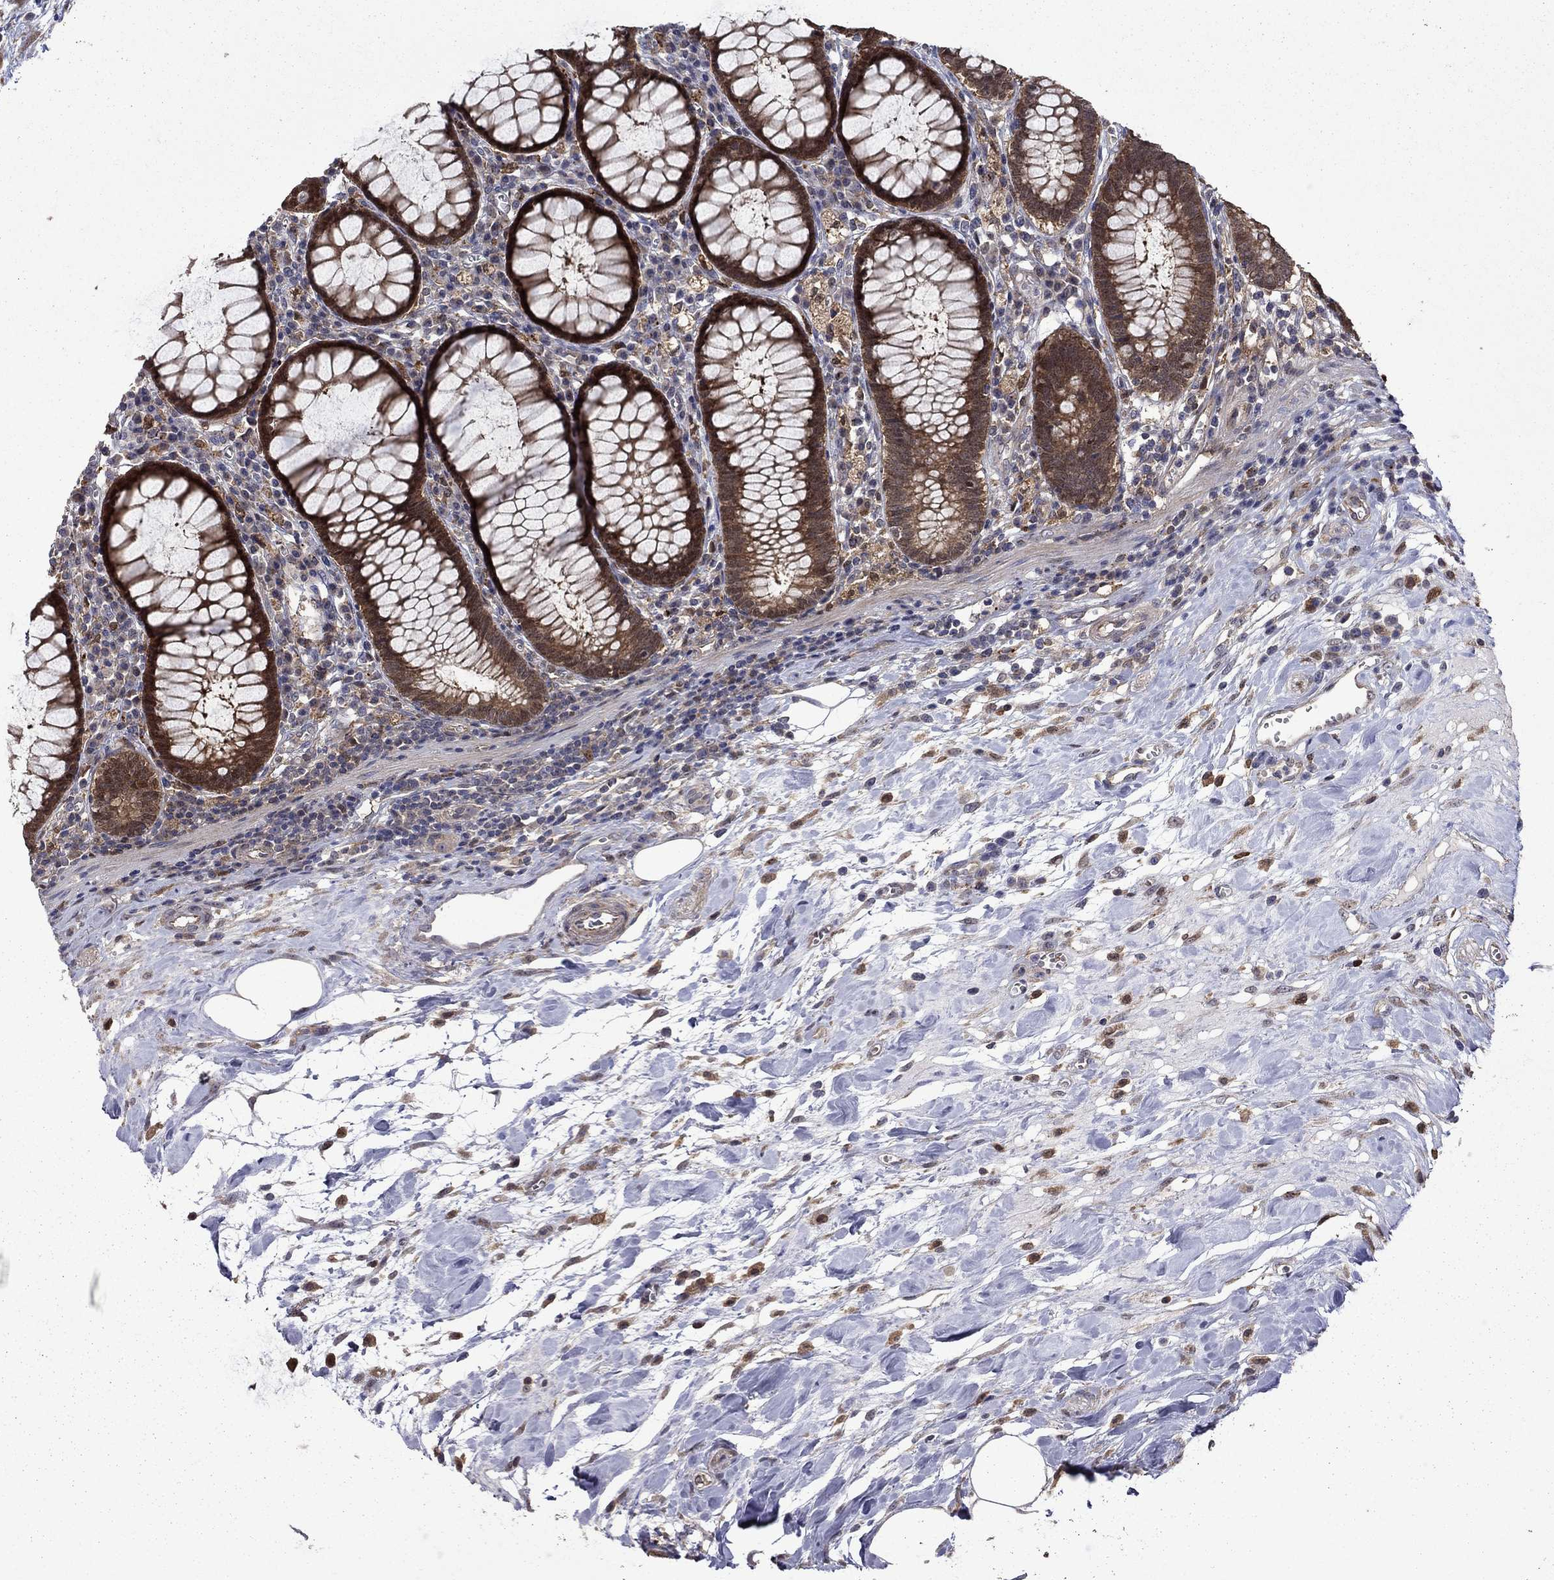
{"staining": {"intensity": "moderate", "quantity": ">75%", "location": "cytoplasmic/membranous"}, "tissue": "colon", "cell_type": "Endothelial cells", "image_type": "normal", "snomed": [{"axis": "morphology", "description": "Normal tissue, NOS"}, {"axis": "topography", "description": "Colon"}], "caption": "Immunohistochemical staining of normal human colon demonstrates moderate cytoplasmic/membranous protein positivity in approximately >75% of endothelial cells. Ihc stains the protein of interest in brown and the nuclei are stained blue.", "gene": "TPMT", "patient": {"sex": "male", "age": 65}}